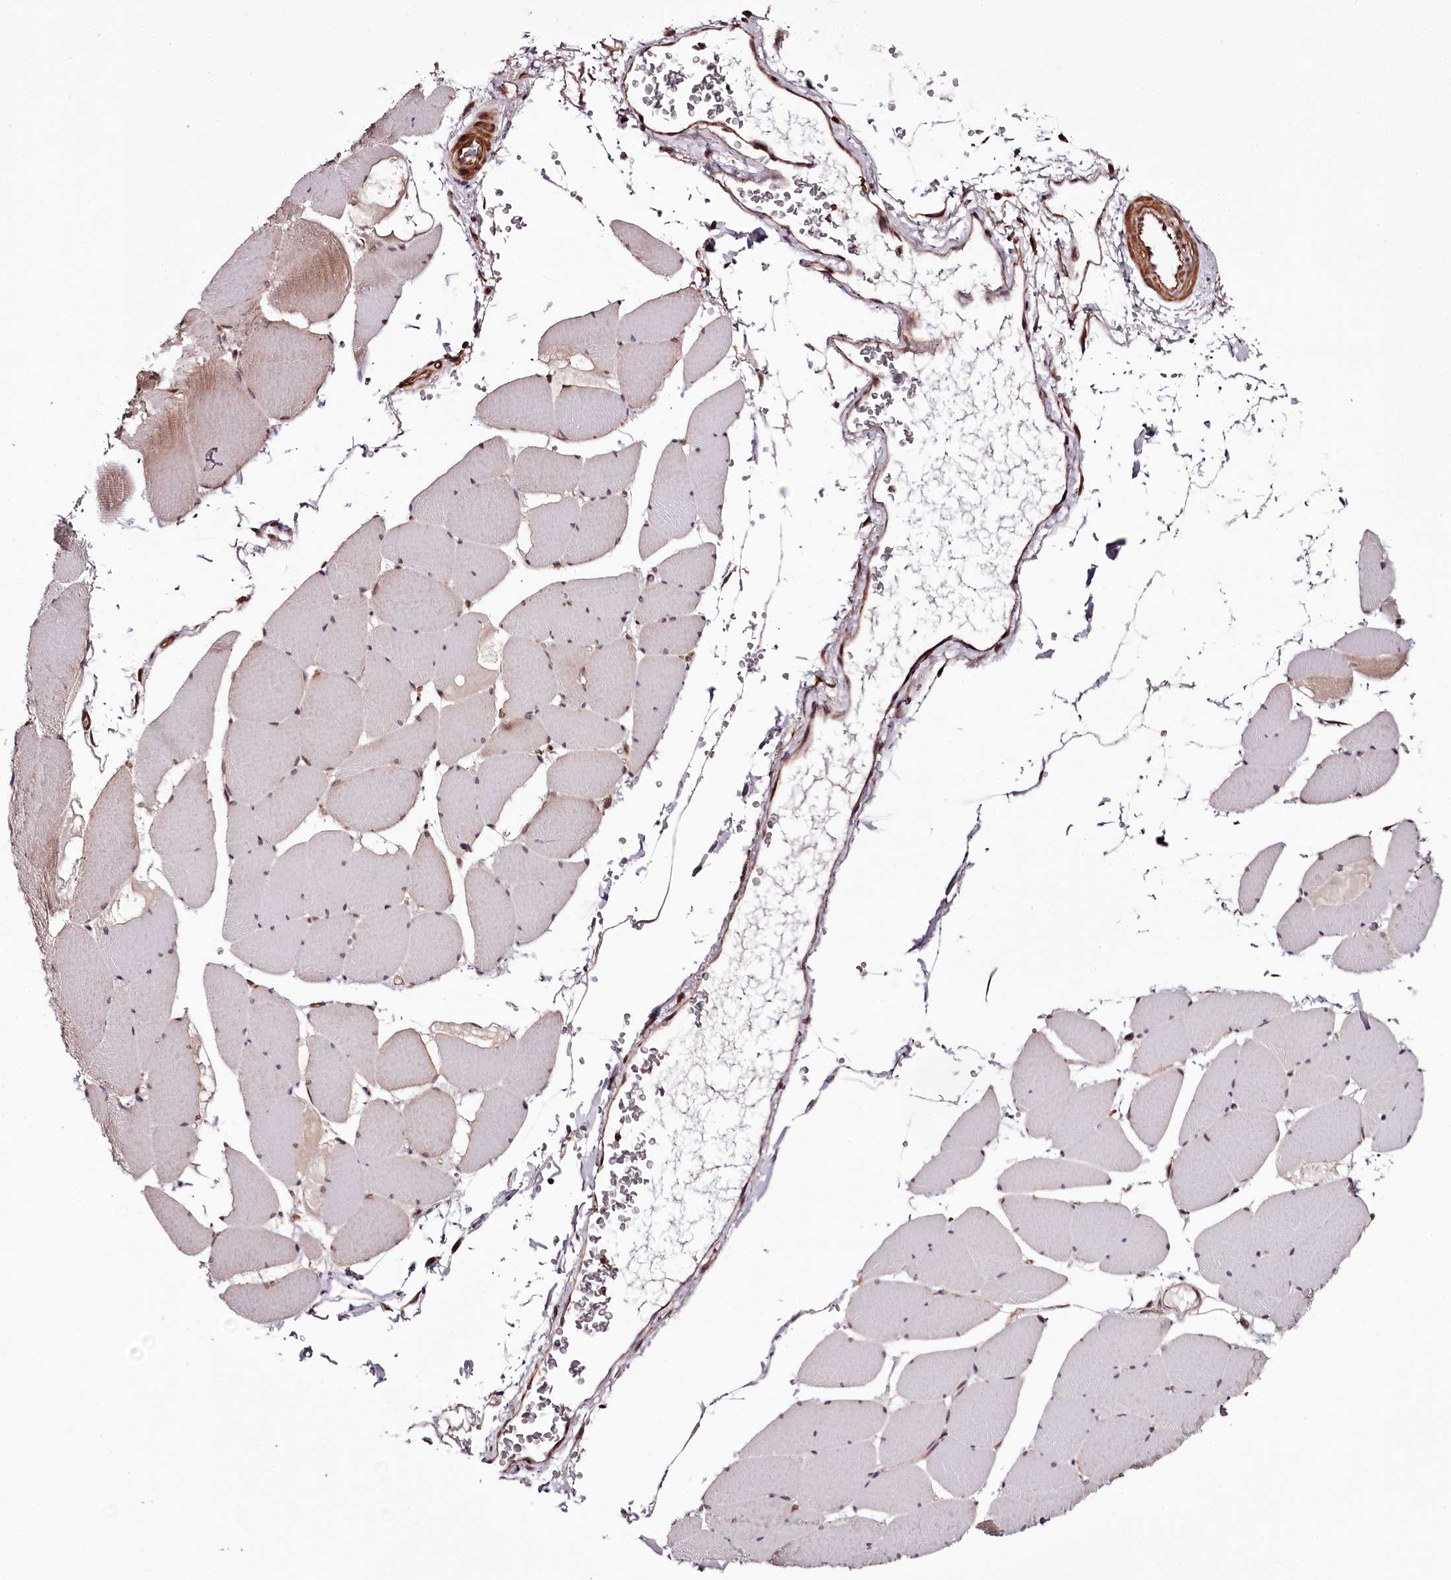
{"staining": {"intensity": "weak", "quantity": "25%-75%", "location": "cytoplasmic/membranous"}, "tissue": "skeletal muscle", "cell_type": "Myocytes", "image_type": "normal", "snomed": [{"axis": "morphology", "description": "Normal tissue, NOS"}, {"axis": "topography", "description": "Skeletal muscle"}, {"axis": "topography", "description": "Head-Neck"}], "caption": "A brown stain highlights weak cytoplasmic/membranous staining of a protein in myocytes of benign human skeletal muscle.", "gene": "TARS1", "patient": {"sex": "male", "age": 66}}